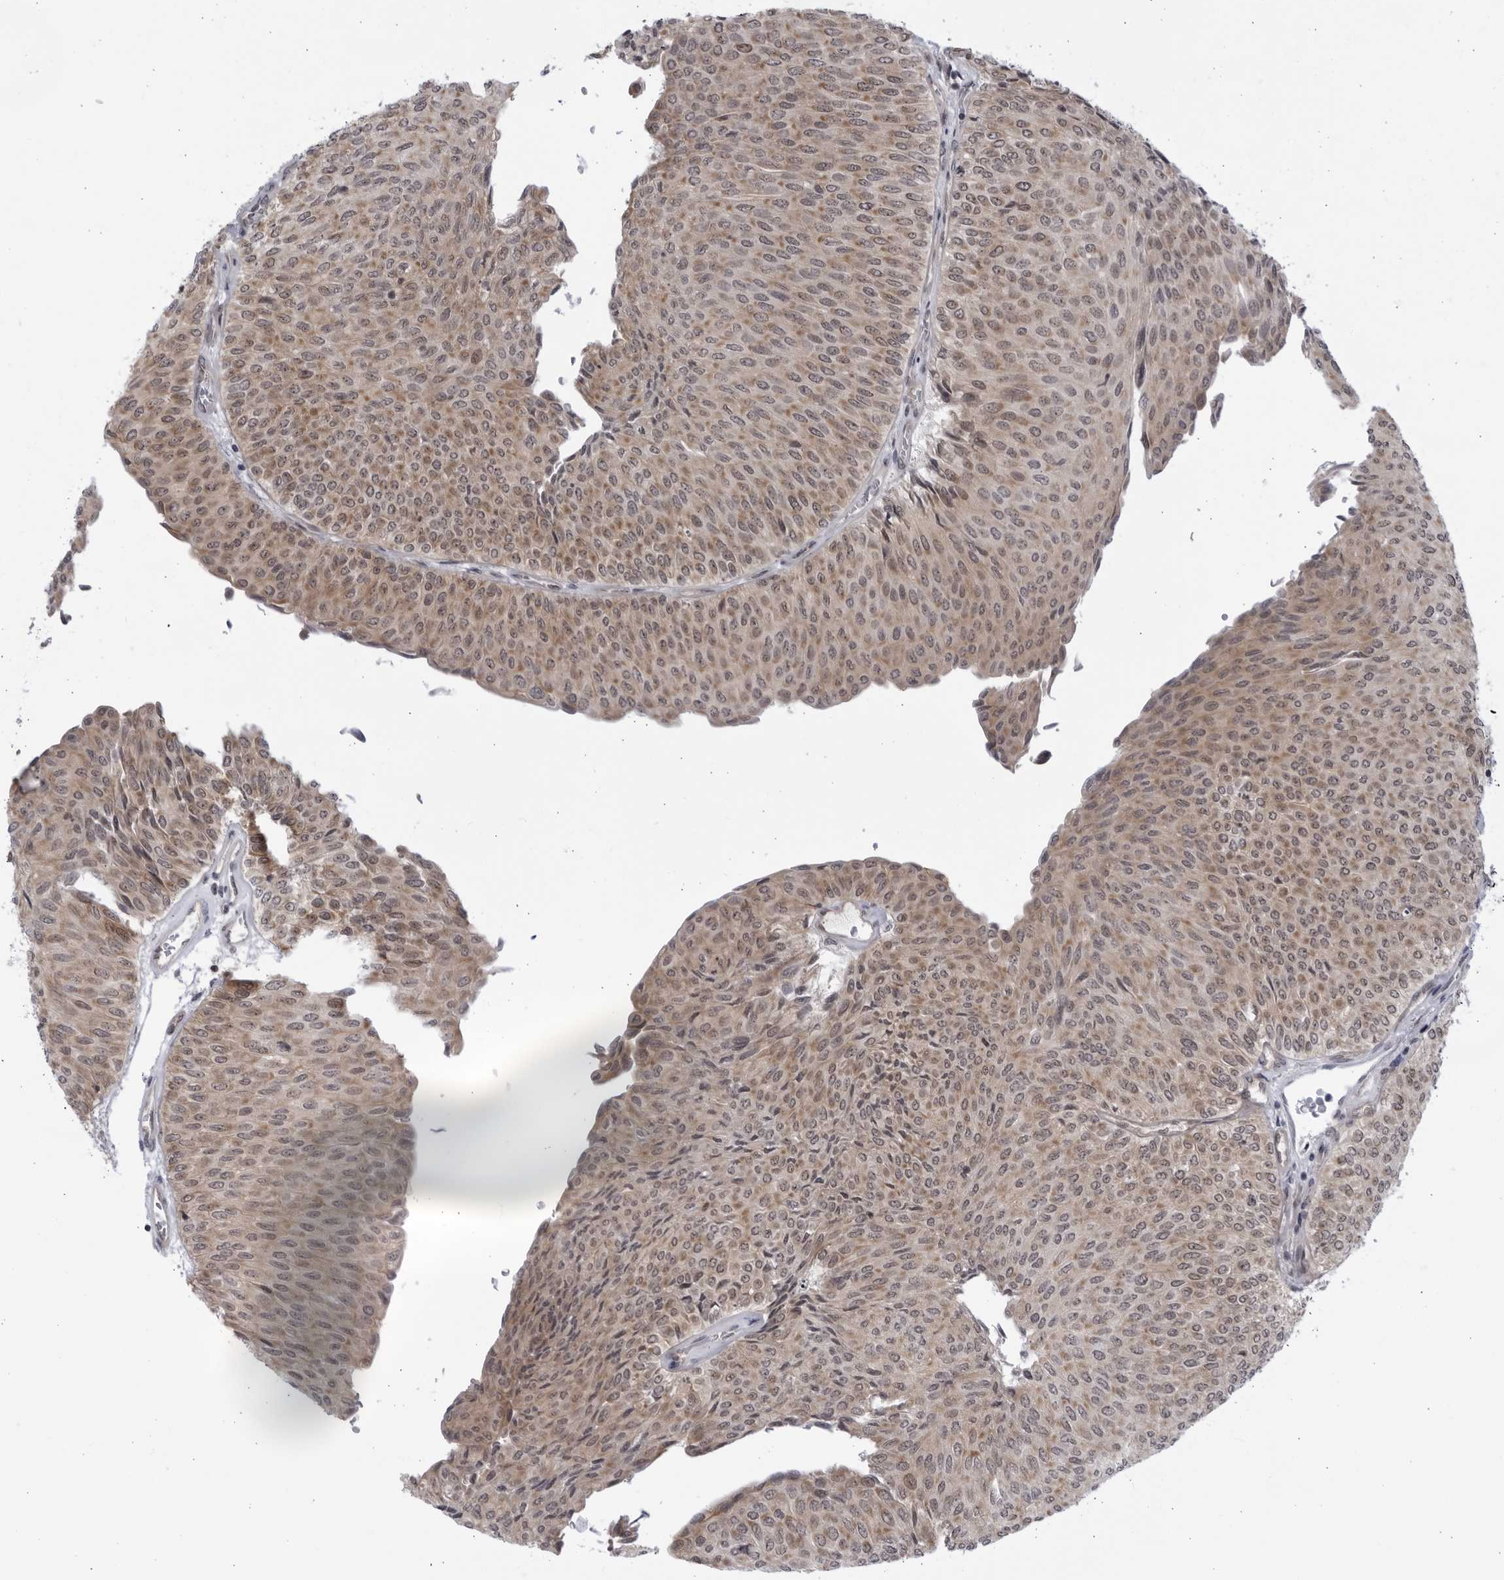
{"staining": {"intensity": "weak", "quantity": ">75%", "location": "cytoplasmic/membranous,nuclear"}, "tissue": "urothelial cancer", "cell_type": "Tumor cells", "image_type": "cancer", "snomed": [{"axis": "morphology", "description": "Urothelial carcinoma, Low grade"}, {"axis": "topography", "description": "Urinary bladder"}], "caption": "Weak cytoplasmic/membranous and nuclear staining for a protein is present in about >75% of tumor cells of low-grade urothelial carcinoma using IHC.", "gene": "ITGB3BP", "patient": {"sex": "male", "age": 78}}